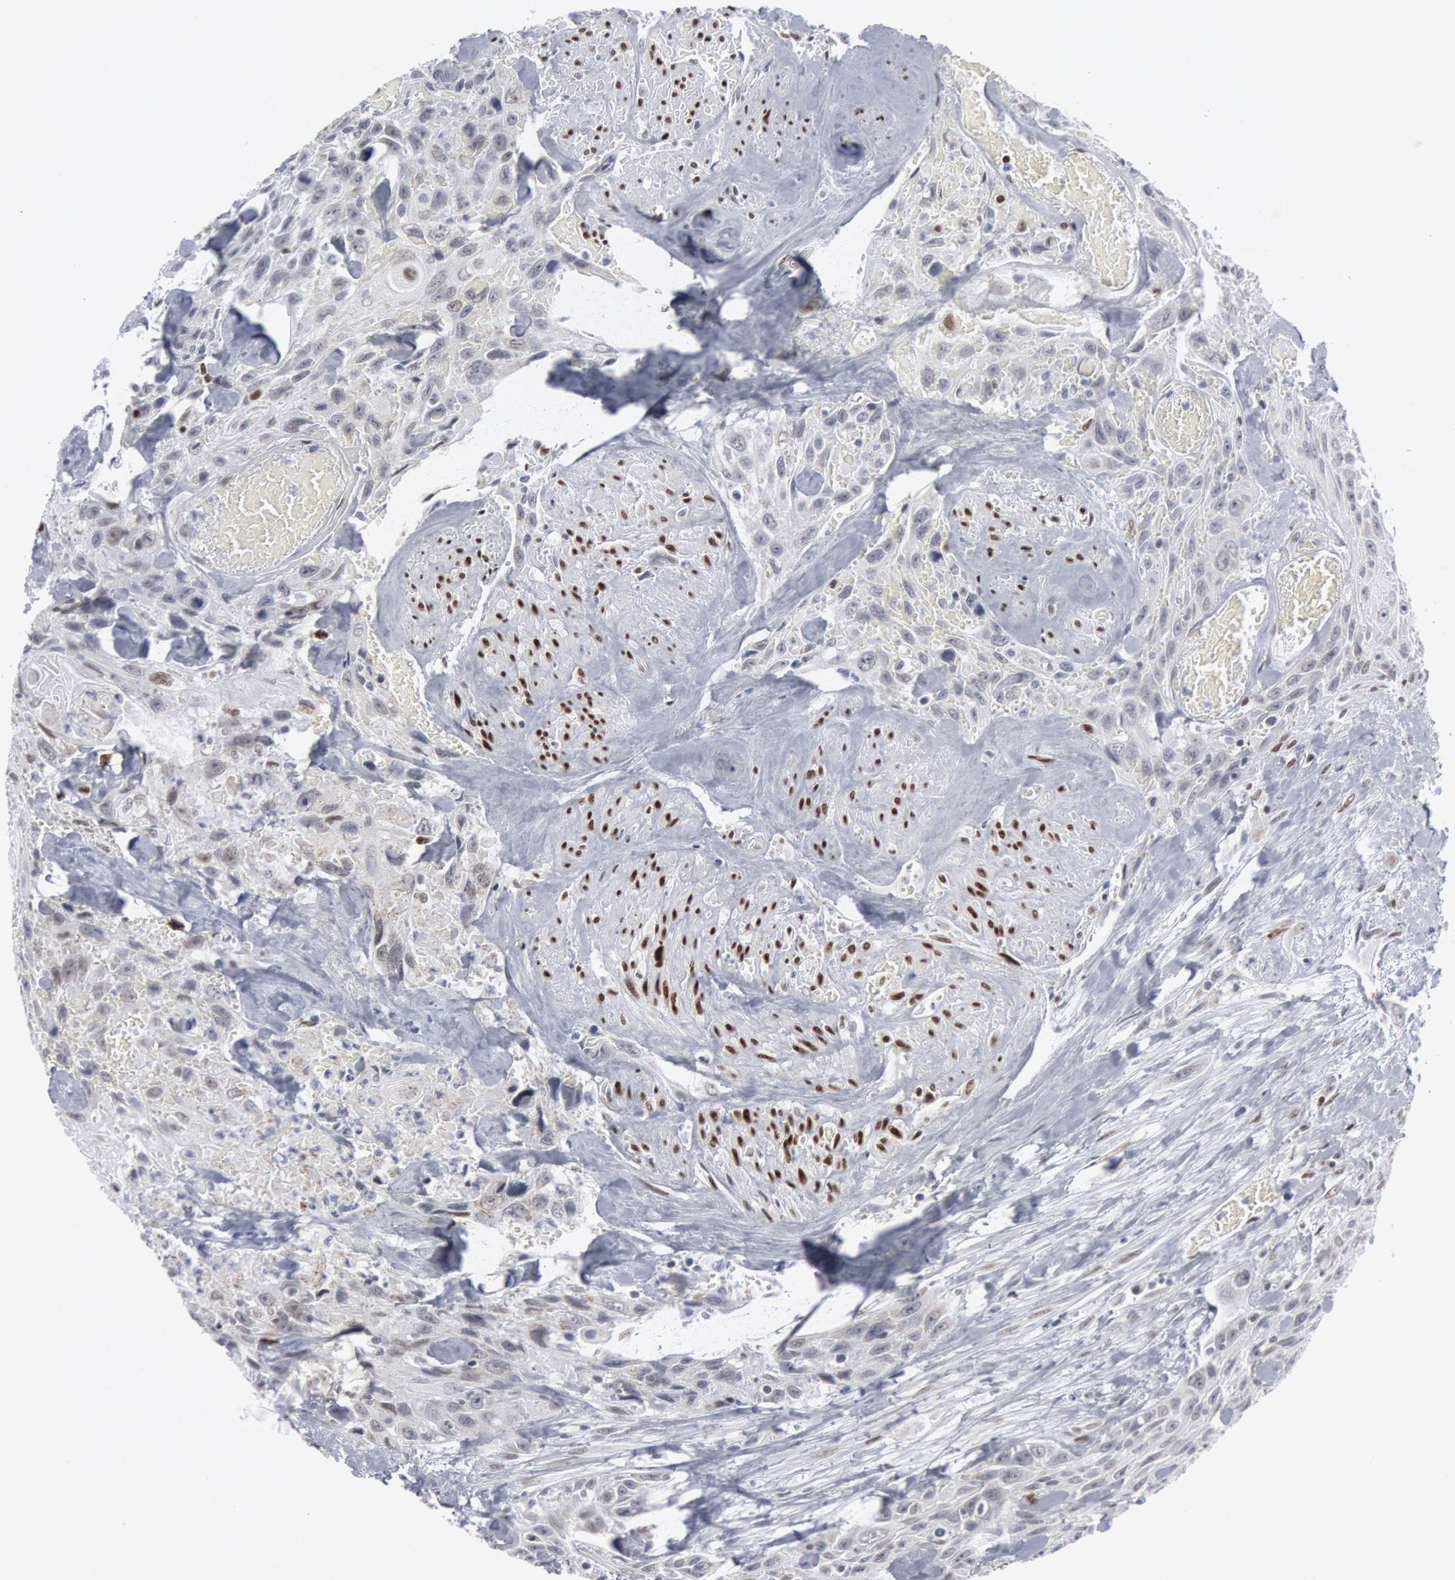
{"staining": {"intensity": "negative", "quantity": "none", "location": "none"}, "tissue": "urothelial cancer", "cell_type": "Tumor cells", "image_type": "cancer", "snomed": [{"axis": "morphology", "description": "Urothelial carcinoma, High grade"}, {"axis": "topography", "description": "Urinary bladder"}], "caption": "Immunohistochemistry (IHC) image of neoplastic tissue: human high-grade urothelial carcinoma stained with DAB demonstrates no significant protein expression in tumor cells. (Brightfield microscopy of DAB immunohistochemistry at high magnification).", "gene": "MECP2", "patient": {"sex": "female", "age": 84}}